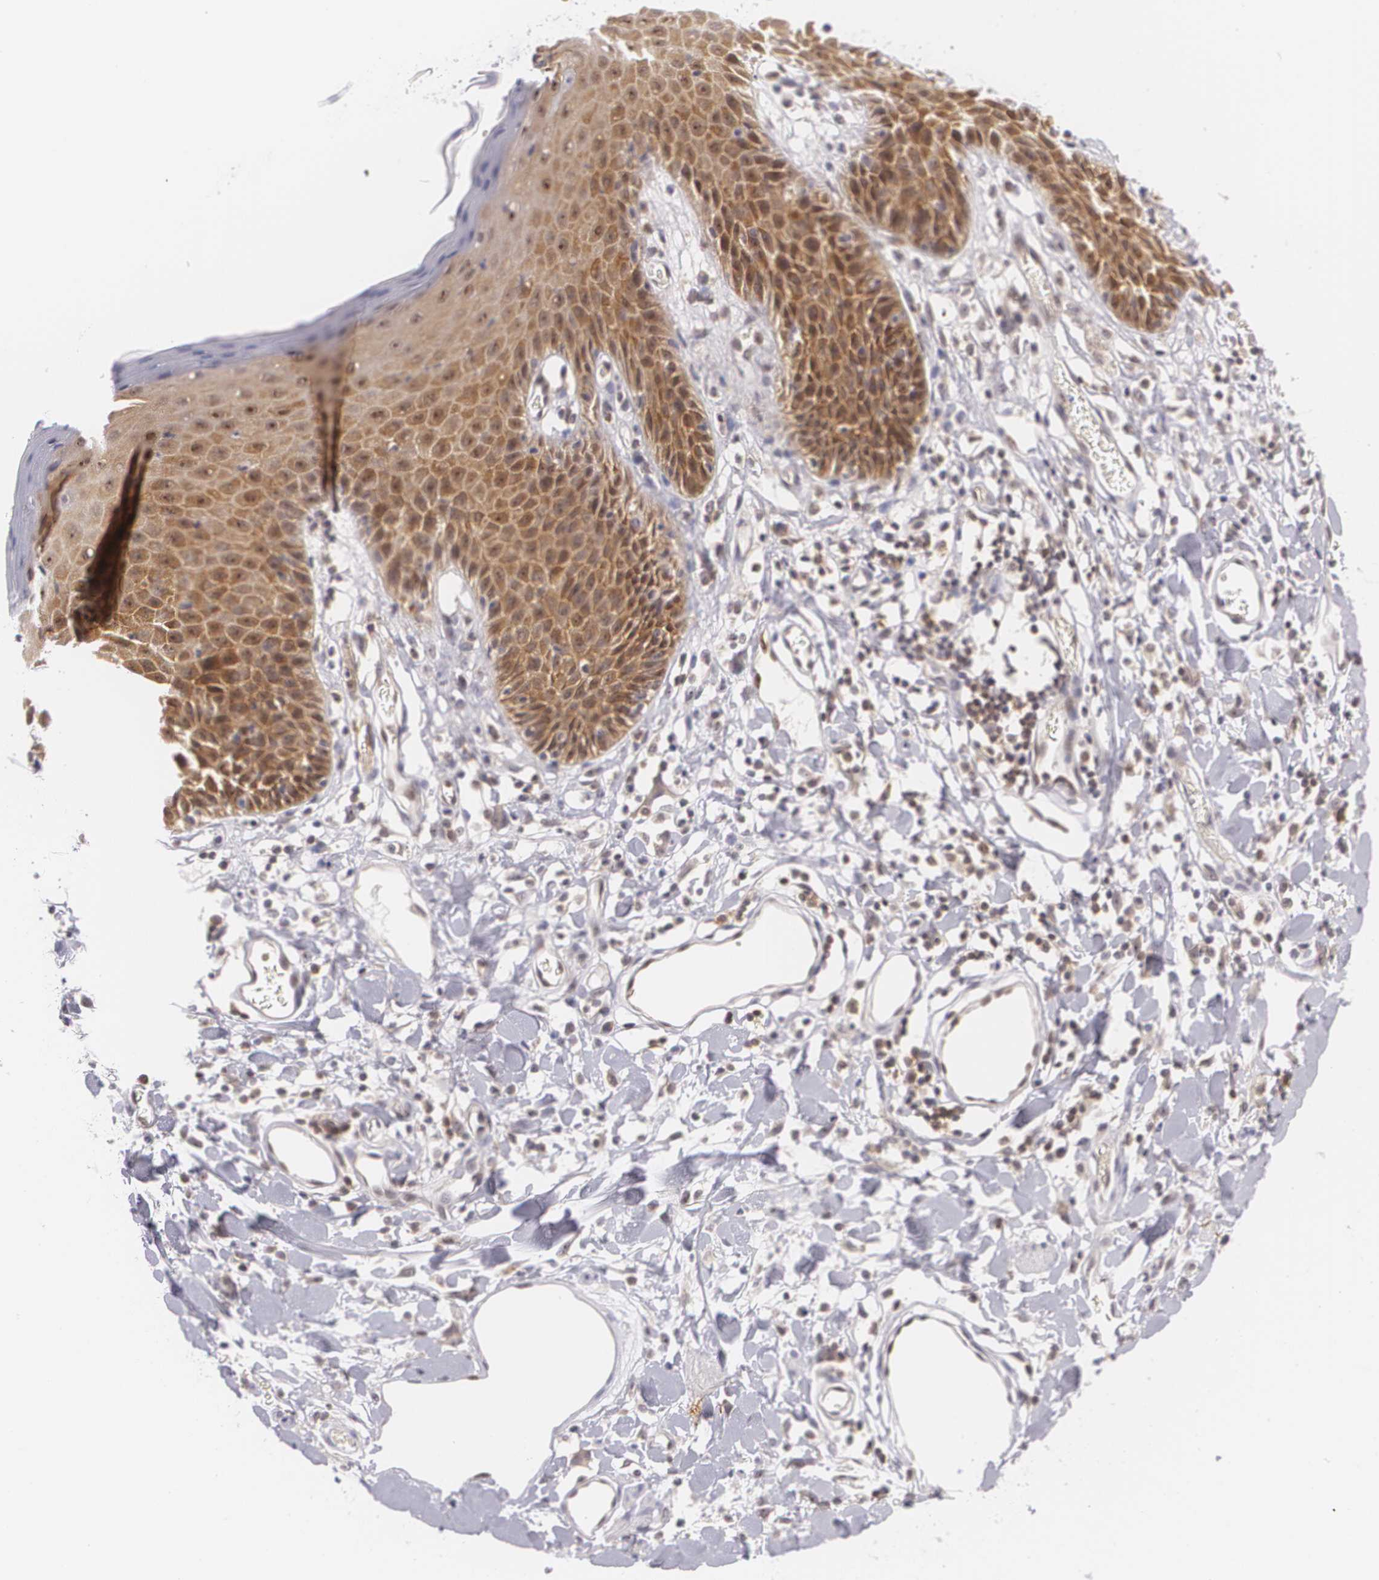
{"staining": {"intensity": "moderate", "quantity": ">75%", "location": "cytoplasmic/membranous"}, "tissue": "skin", "cell_type": "Epidermal cells", "image_type": "normal", "snomed": [{"axis": "morphology", "description": "Normal tissue, NOS"}, {"axis": "topography", "description": "Vulva"}, {"axis": "topography", "description": "Peripheral nerve tissue"}], "caption": "Immunohistochemistry (IHC) (DAB) staining of benign human skin exhibits moderate cytoplasmic/membranous protein staining in approximately >75% of epidermal cells.", "gene": "BCL10", "patient": {"sex": "female", "age": 68}}